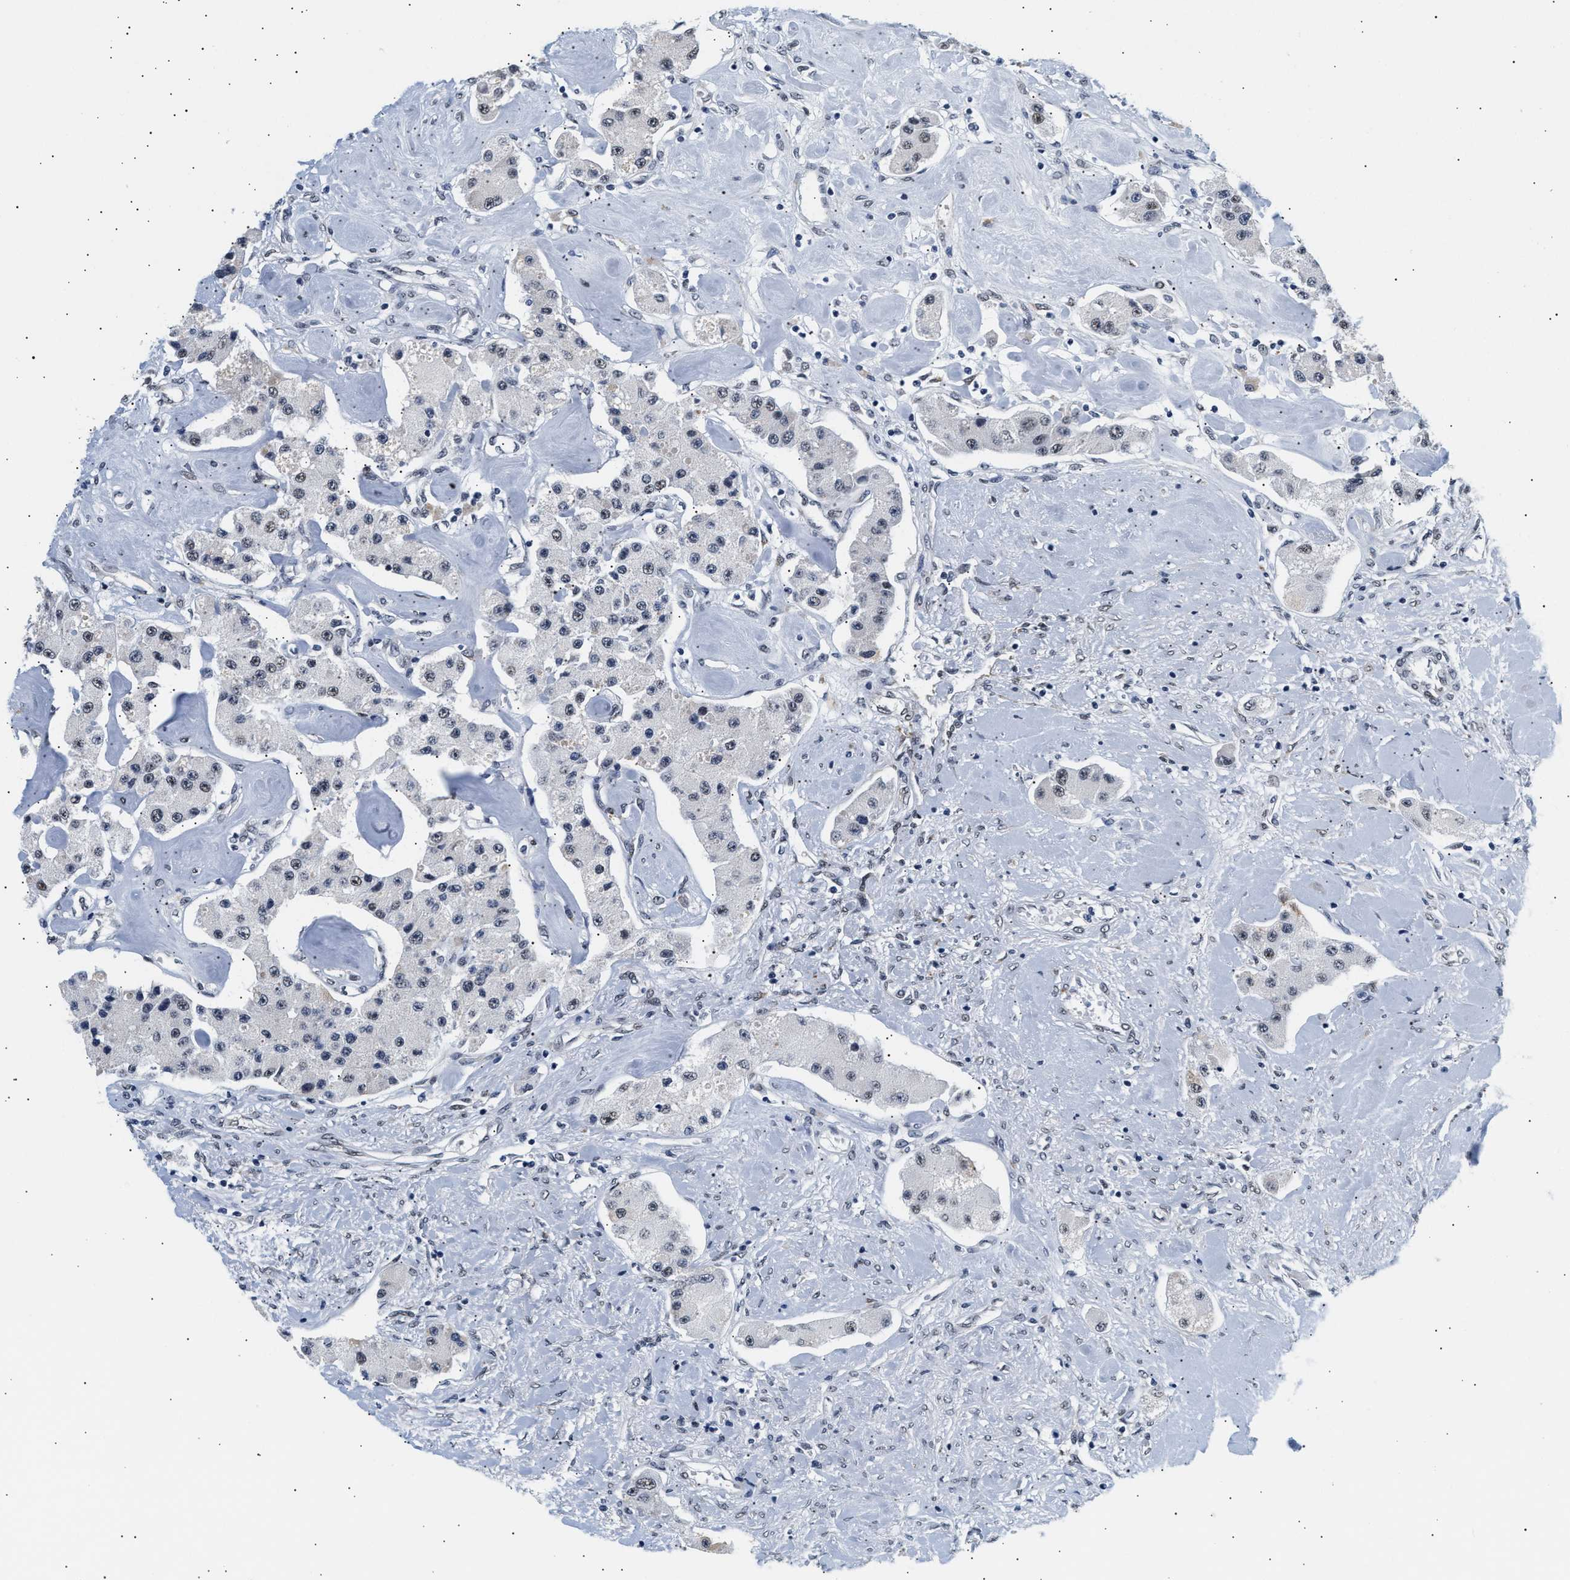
{"staining": {"intensity": "negative", "quantity": "none", "location": "none"}, "tissue": "carcinoid", "cell_type": "Tumor cells", "image_type": "cancer", "snomed": [{"axis": "morphology", "description": "Carcinoid, malignant, NOS"}, {"axis": "topography", "description": "Pancreas"}], "caption": "Tumor cells are negative for brown protein staining in carcinoid.", "gene": "THOC1", "patient": {"sex": "male", "age": 41}}